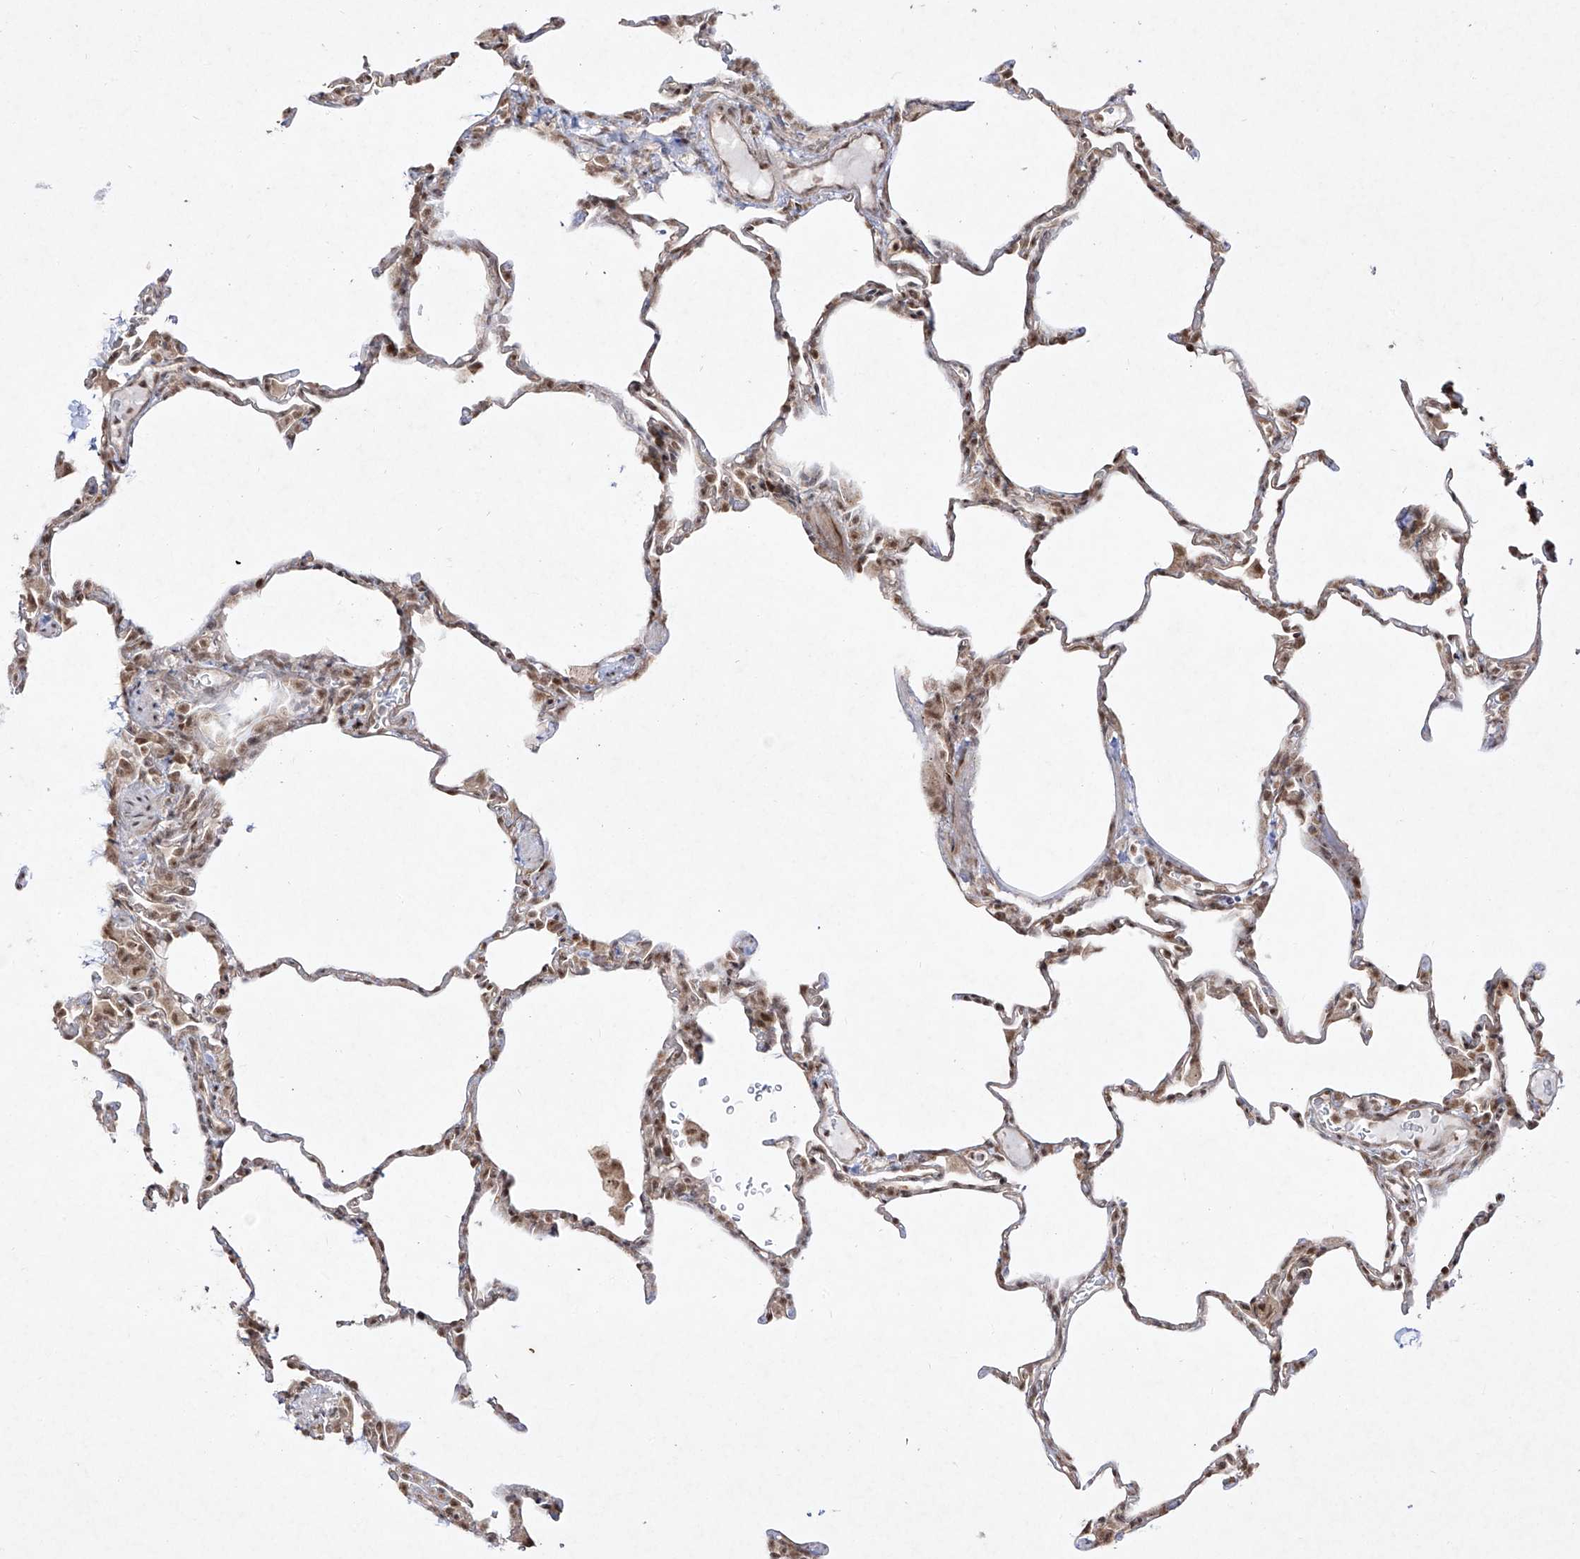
{"staining": {"intensity": "moderate", "quantity": "<25%", "location": "cytoplasmic/membranous,nuclear"}, "tissue": "lung", "cell_type": "Alveolar cells", "image_type": "normal", "snomed": [{"axis": "morphology", "description": "Normal tissue, NOS"}, {"axis": "topography", "description": "Lung"}], "caption": "Immunohistochemical staining of benign lung displays moderate cytoplasmic/membranous,nuclear protein positivity in about <25% of alveolar cells.", "gene": "SNRNP27", "patient": {"sex": "male", "age": 20}}